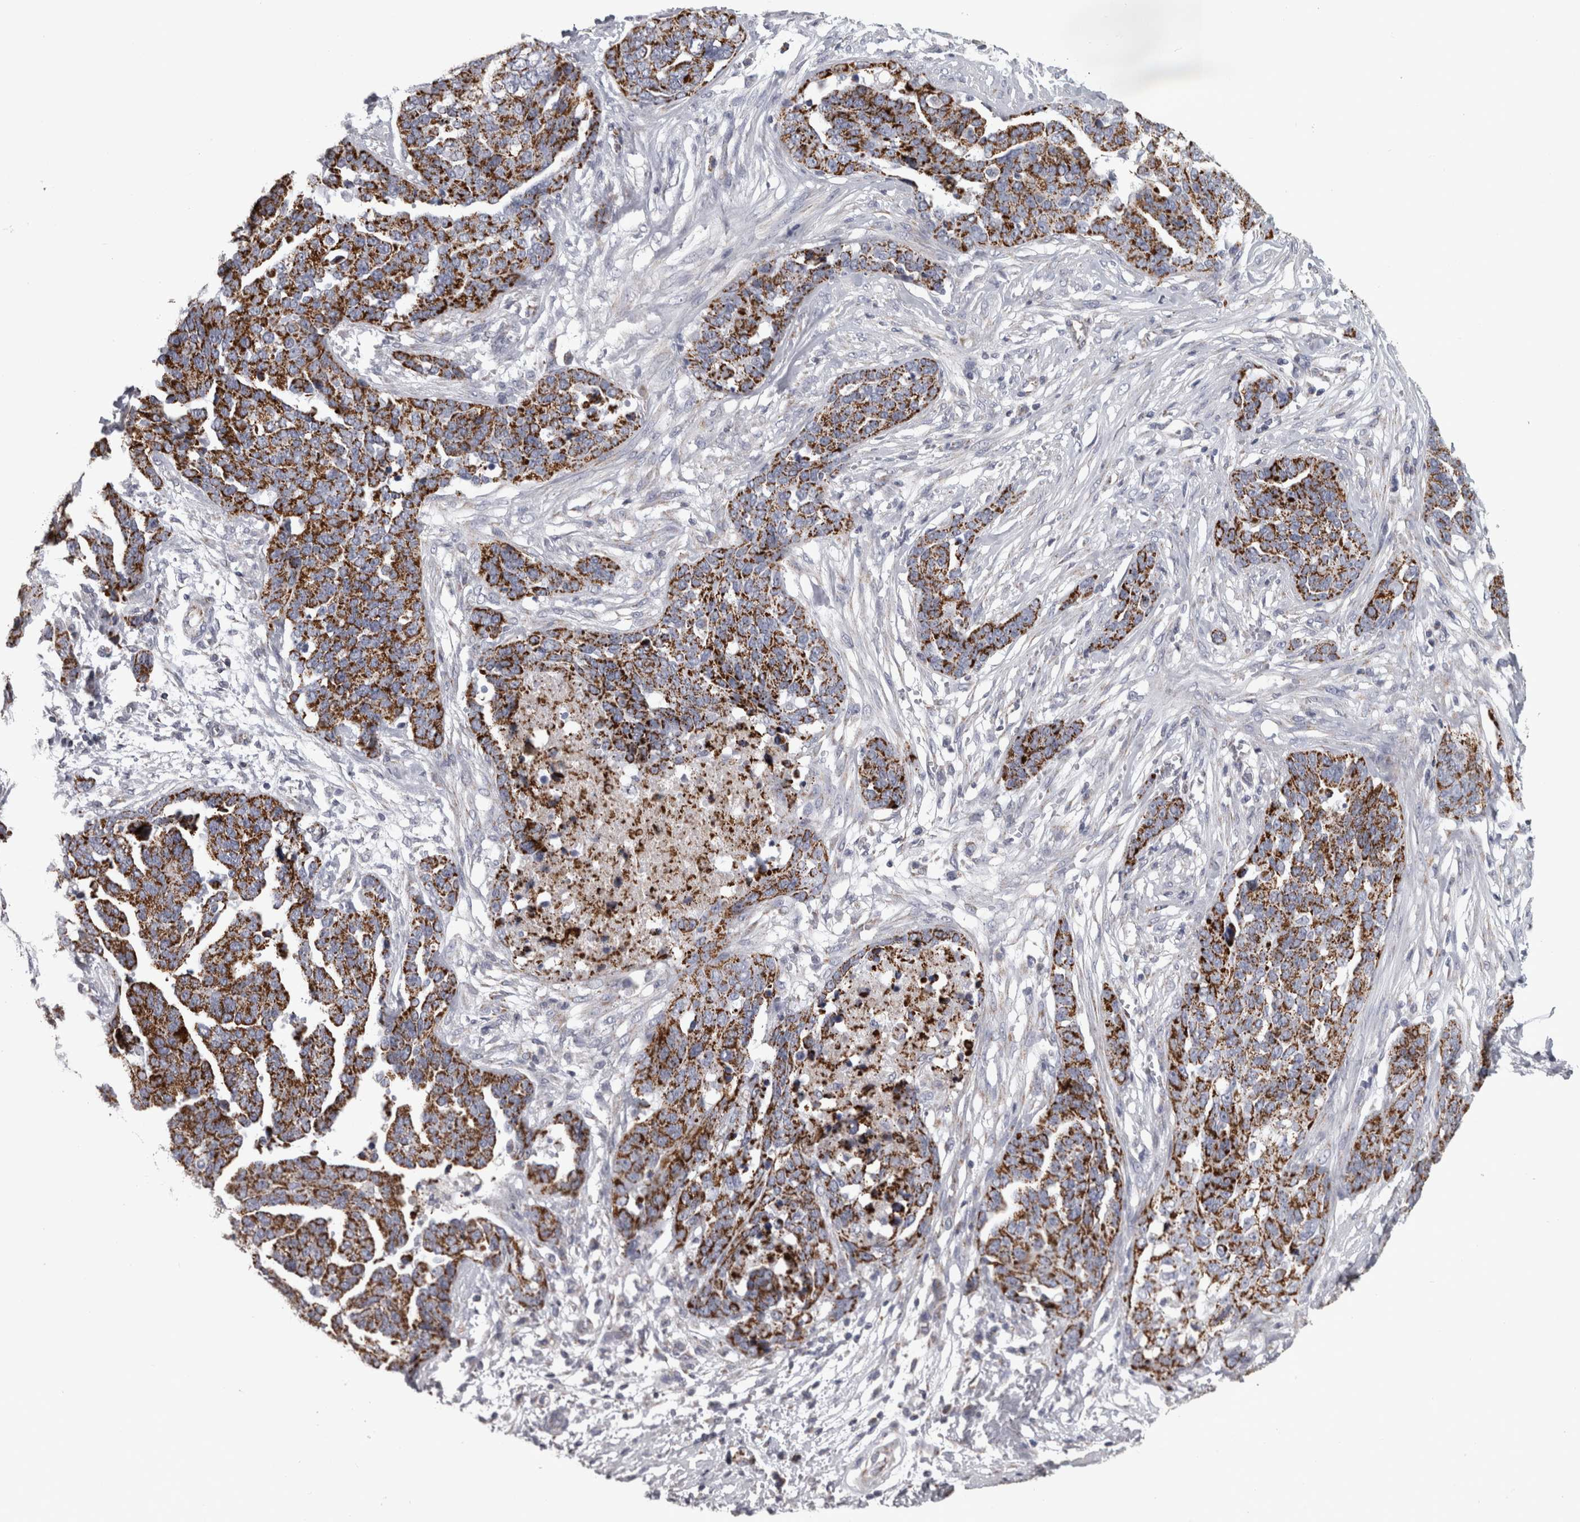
{"staining": {"intensity": "strong", "quantity": ">75%", "location": "cytoplasmic/membranous"}, "tissue": "ovarian cancer", "cell_type": "Tumor cells", "image_type": "cancer", "snomed": [{"axis": "morphology", "description": "Cystadenocarcinoma, serous, NOS"}, {"axis": "topography", "description": "Ovary"}], "caption": "This is a histology image of immunohistochemistry staining of ovarian serous cystadenocarcinoma, which shows strong expression in the cytoplasmic/membranous of tumor cells.", "gene": "DBT", "patient": {"sex": "female", "age": 44}}